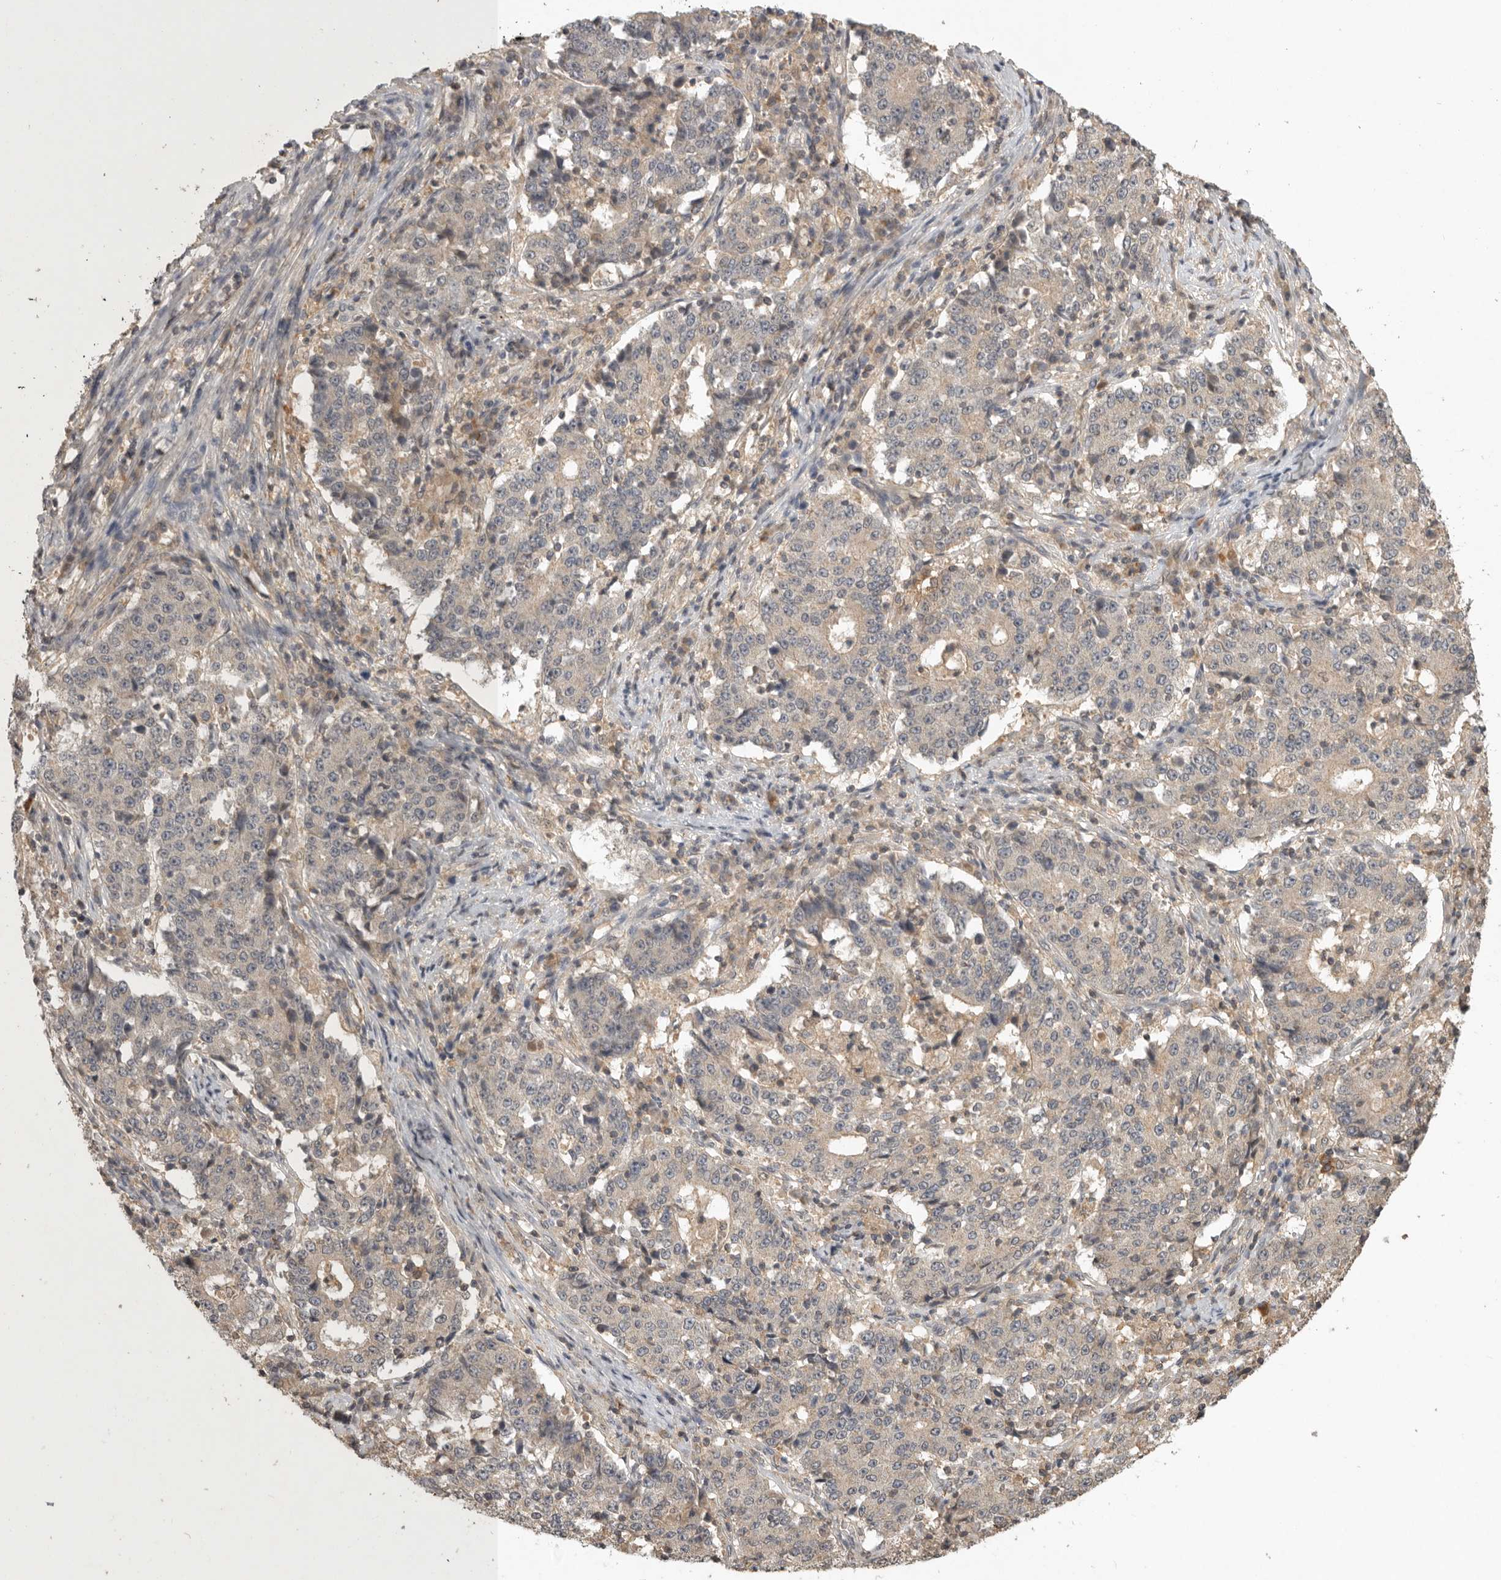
{"staining": {"intensity": "weak", "quantity": "<25%", "location": "cytoplasmic/membranous"}, "tissue": "stomach cancer", "cell_type": "Tumor cells", "image_type": "cancer", "snomed": [{"axis": "morphology", "description": "Adenocarcinoma, NOS"}, {"axis": "topography", "description": "Stomach"}], "caption": "This photomicrograph is of stomach cancer (adenocarcinoma) stained with IHC to label a protein in brown with the nuclei are counter-stained blue. There is no positivity in tumor cells. The staining is performed using DAB brown chromogen with nuclei counter-stained in using hematoxylin.", "gene": "ADAMTS4", "patient": {"sex": "male", "age": 59}}